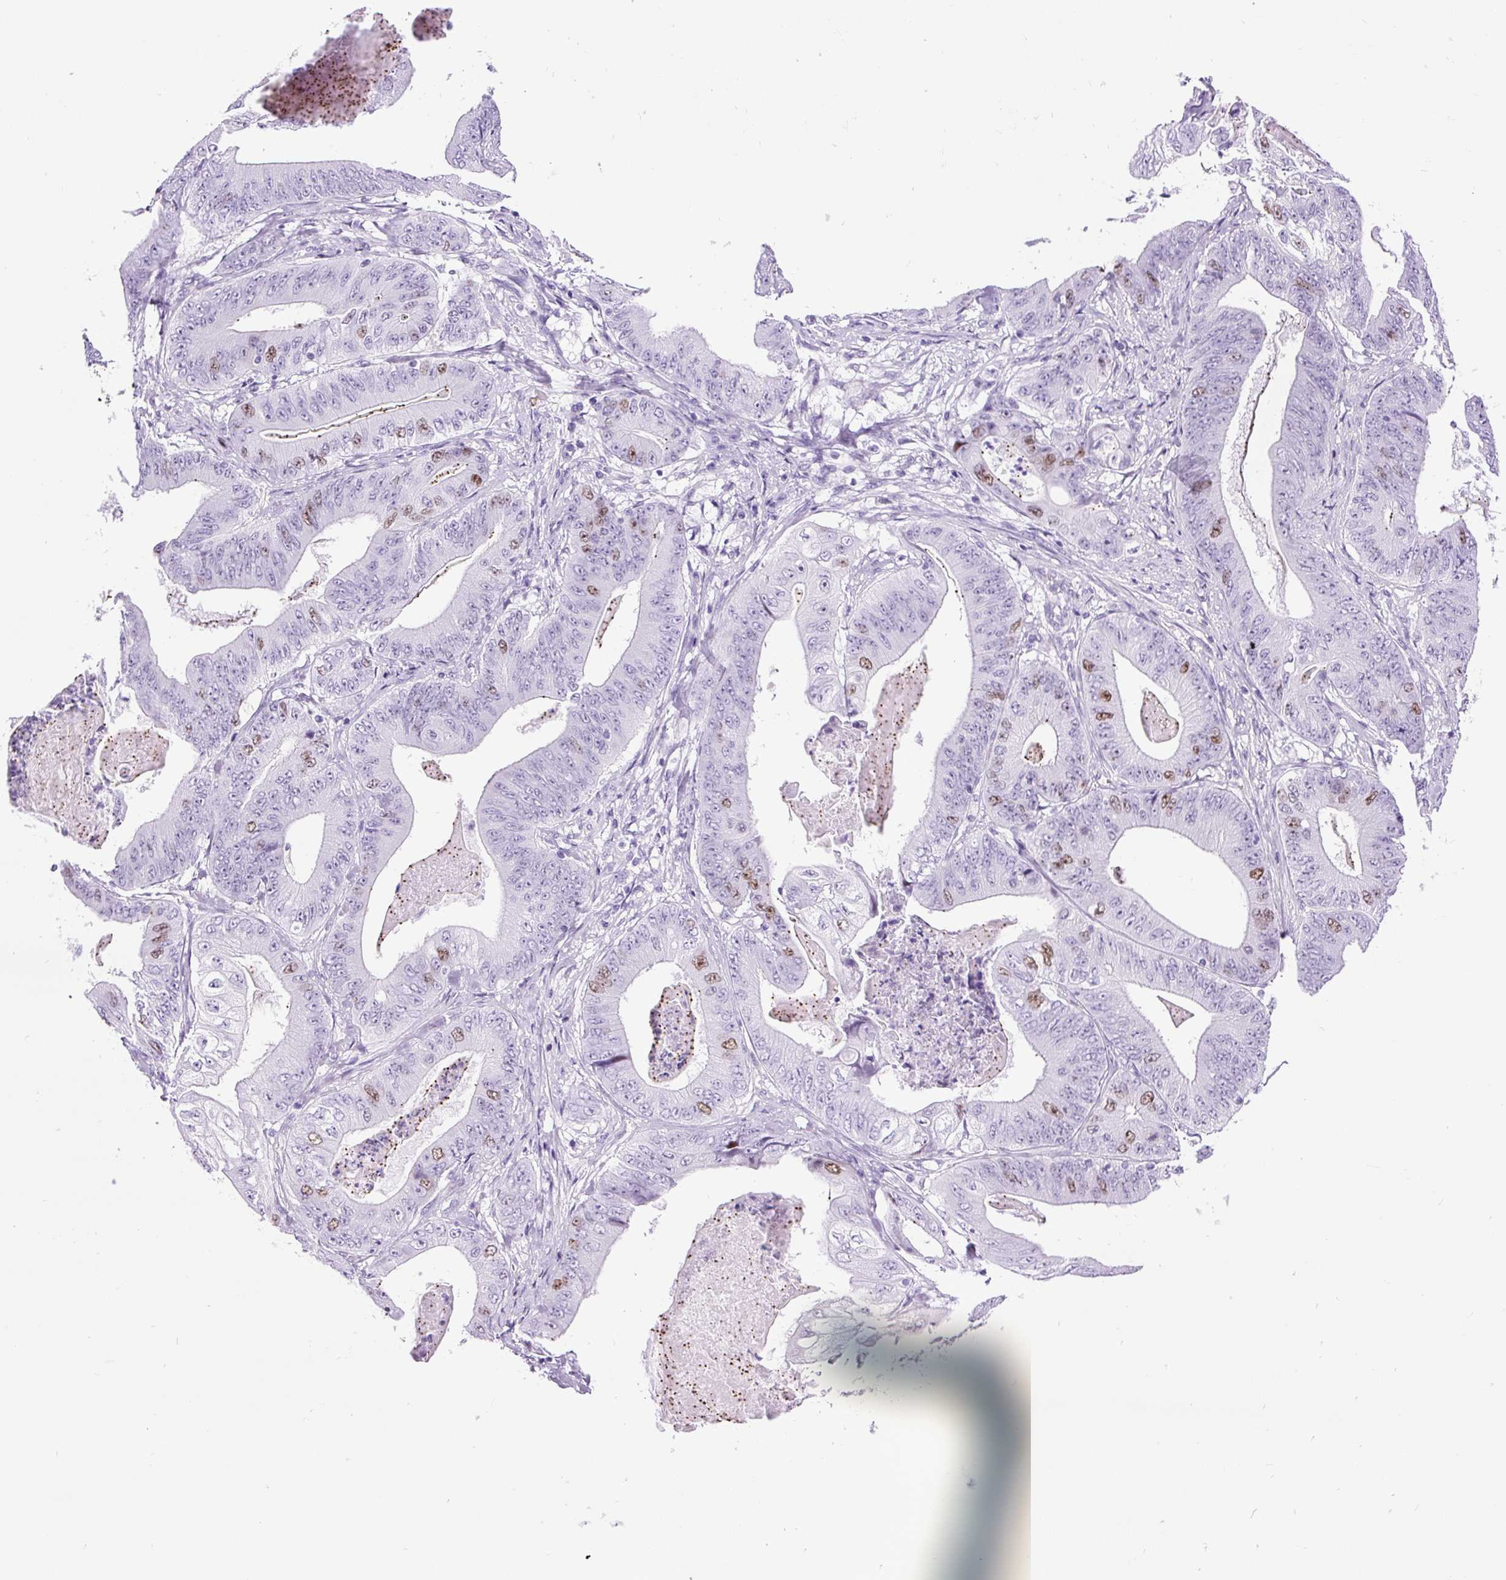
{"staining": {"intensity": "moderate", "quantity": "<25%", "location": "nuclear"}, "tissue": "stomach cancer", "cell_type": "Tumor cells", "image_type": "cancer", "snomed": [{"axis": "morphology", "description": "Adenocarcinoma, NOS"}, {"axis": "topography", "description": "Stomach"}], "caption": "Immunohistochemical staining of adenocarcinoma (stomach) exhibits moderate nuclear protein expression in about <25% of tumor cells.", "gene": "RACGAP1", "patient": {"sex": "female", "age": 73}}